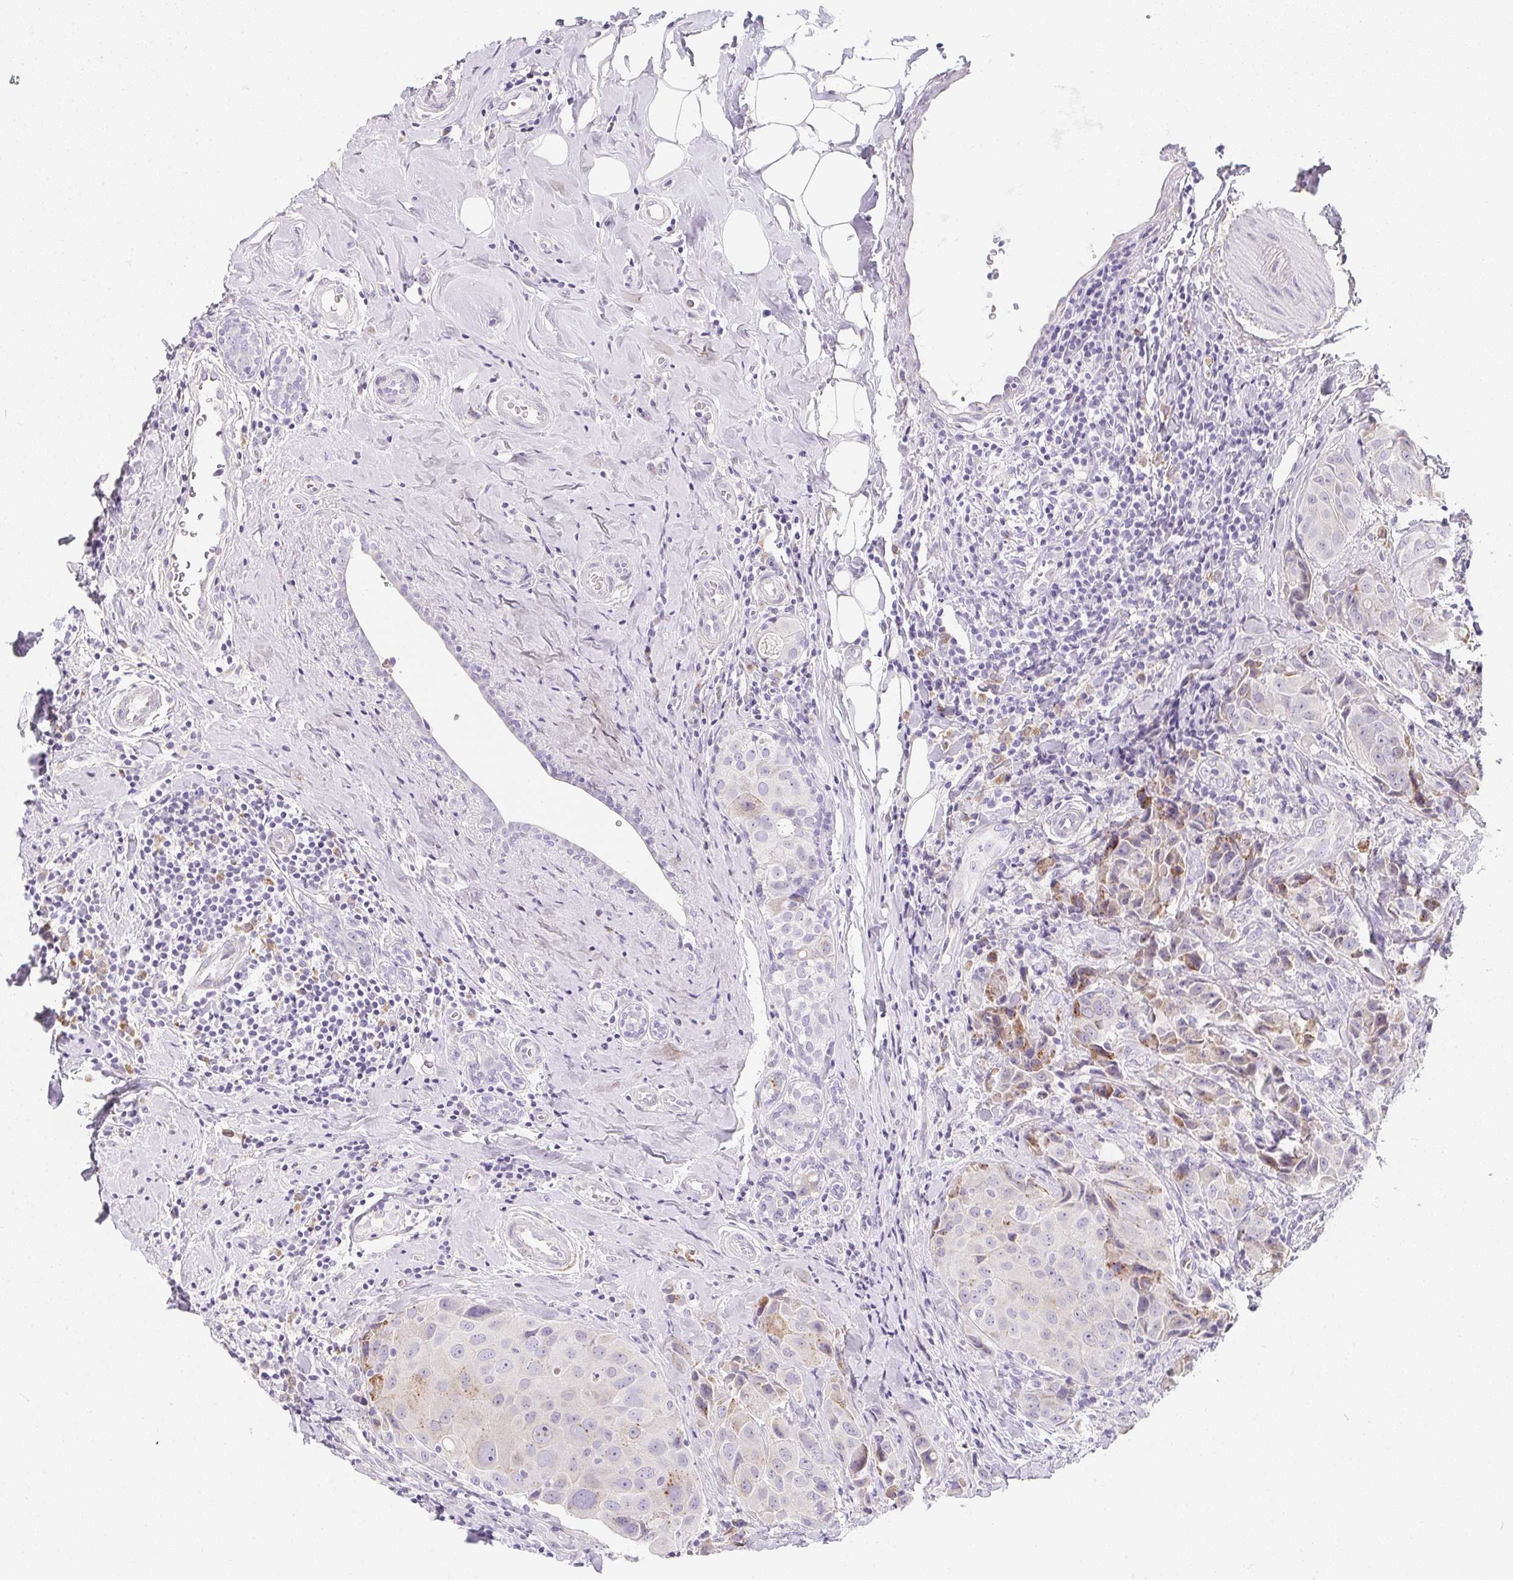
{"staining": {"intensity": "moderate", "quantity": "<25%", "location": "cytoplasmic/membranous"}, "tissue": "breast cancer", "cell_type": "Tumor cells", "image_type": "cancer", "snomed": [{"axis": "morphology", "description": "Normal tissue, NOS"}, {"axis": "morphology", "description": "Duct carcinoma"}, {"axis": "topography", "description": "Breast"}], "caption": "IHC of breast cancer shows low levels of moderate cytoplasmic/membranous positivity in about <25% of tumor cells.", "gene": "MAP1A", "patient": {"sex": "female", "age": 43}}